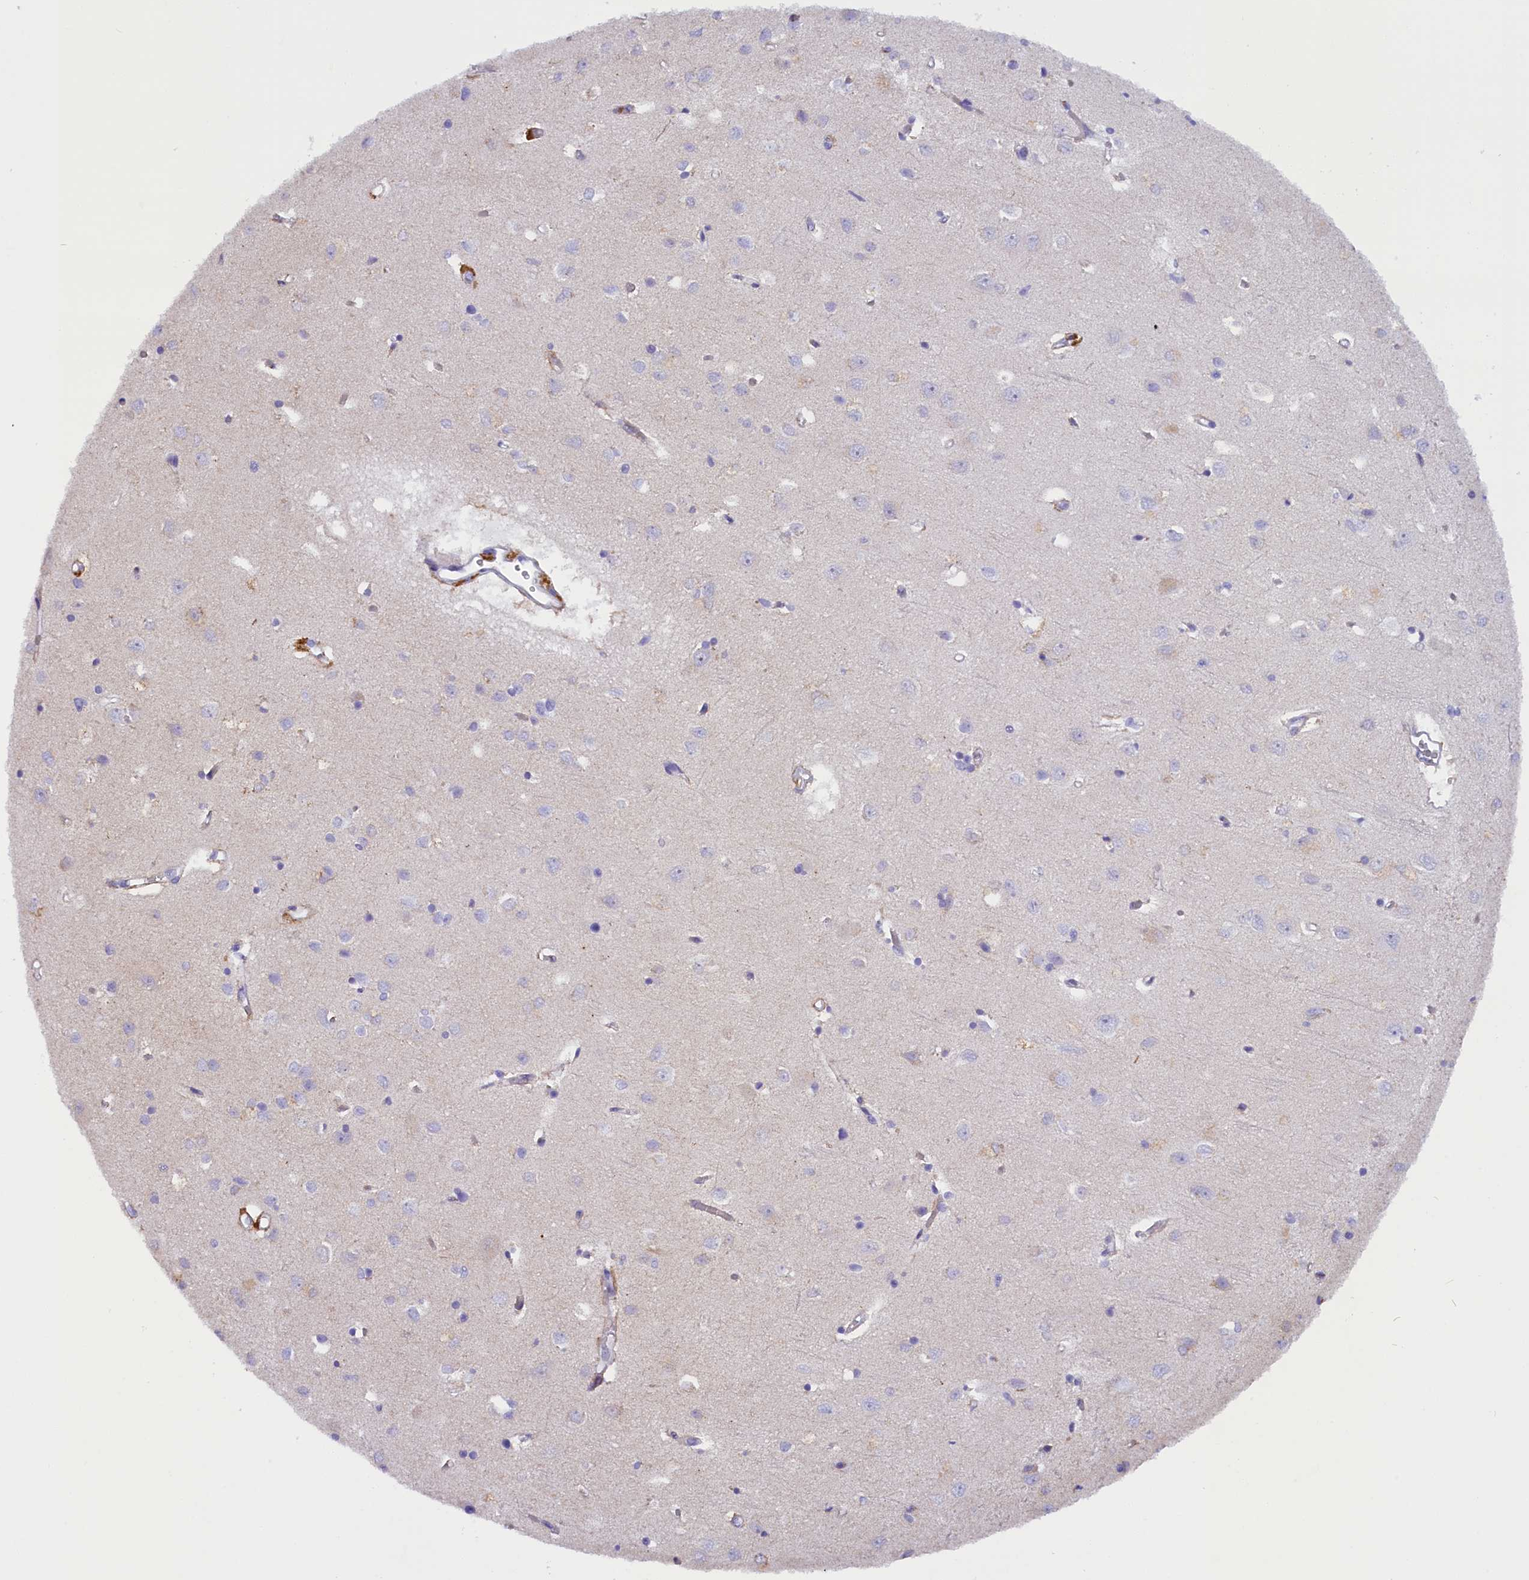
{"staining": {"intensity": "weak", "quantity": "25%-75%", "location": "cytoplasmic/membranous"}, "tissue": "cerebral cortex", "cell_type": "Endothelial cells", "image_type": "normal", "snomed": [{"axis": "morphology", "description": "Normal tissue, NOS"}, {"axis": "topography", "description": "Cerebral cortex"}], "caption": "Protein staining shows weak cytoplasmic/membranous staining in approximately 25%-75% of endothelial cells in unremarkable cerebral cortex. (DAB = brown stain, brightfield microscopy at high magnification).", "gene": "RTTN", "patient": {"sex": "female", "age": 64}}